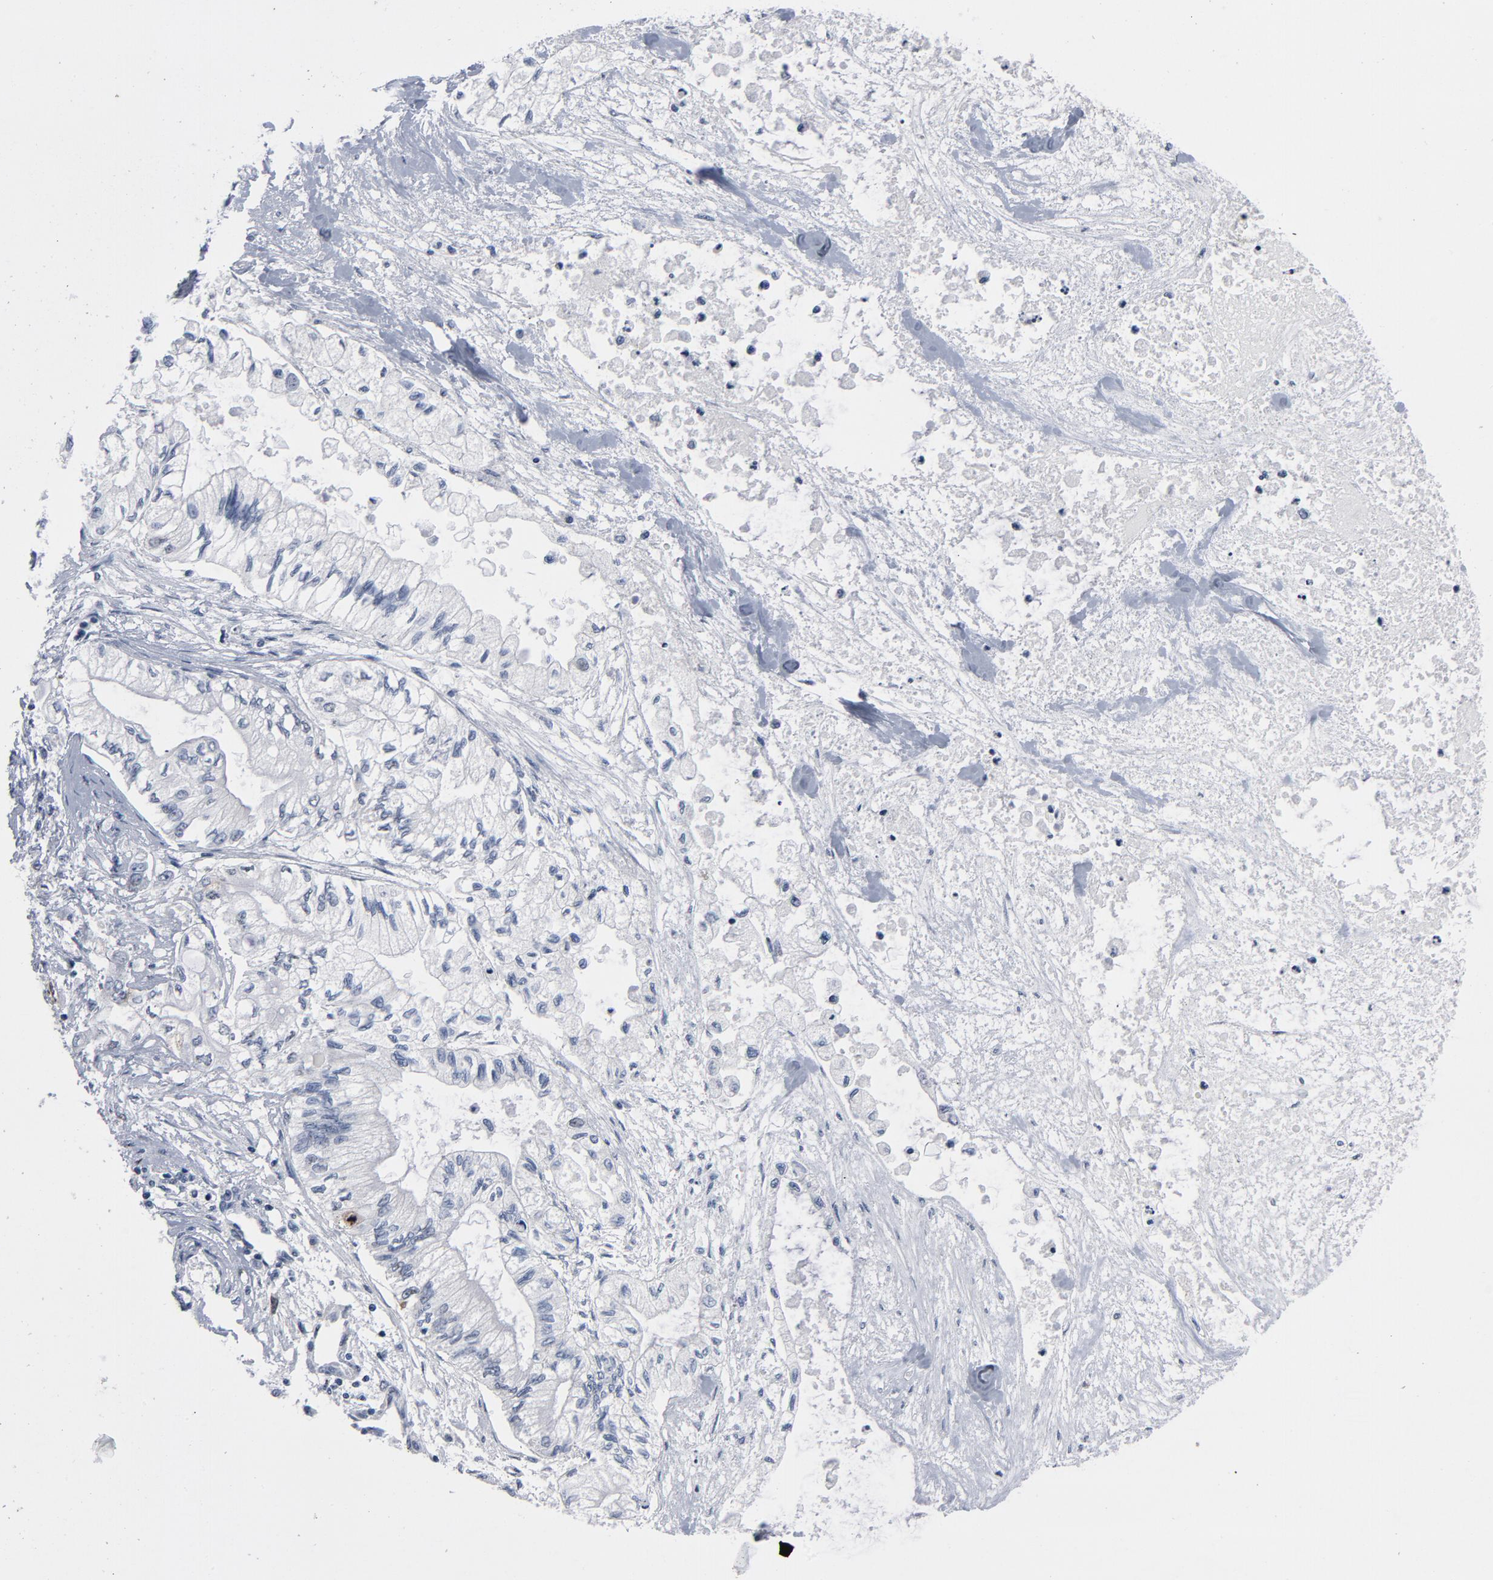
{"staining": {"intensity": "weak", "quantity": "<25%", "location": "cytoplasmic/membranous,nuclear"}, "tissue": "pancreatic cancer", "cell_type": "Tumor cells", "image_type": "cancer", "snomed": [{"axis": "morphology", "description": "Adenocarcinoma, NOS"}, {"axis": "topography", "description": "Pancreas"}], "caption": "Pancreatic cancer (adenocarcinoma) was stained to show a protein in brown. There is no significant positivity in tumor cells. (DAB immunohistochemistry visualized using brightfield microscopy, high magnification).", "gene": "CDC20", "patient": {"sex": "male", "age": 79}}